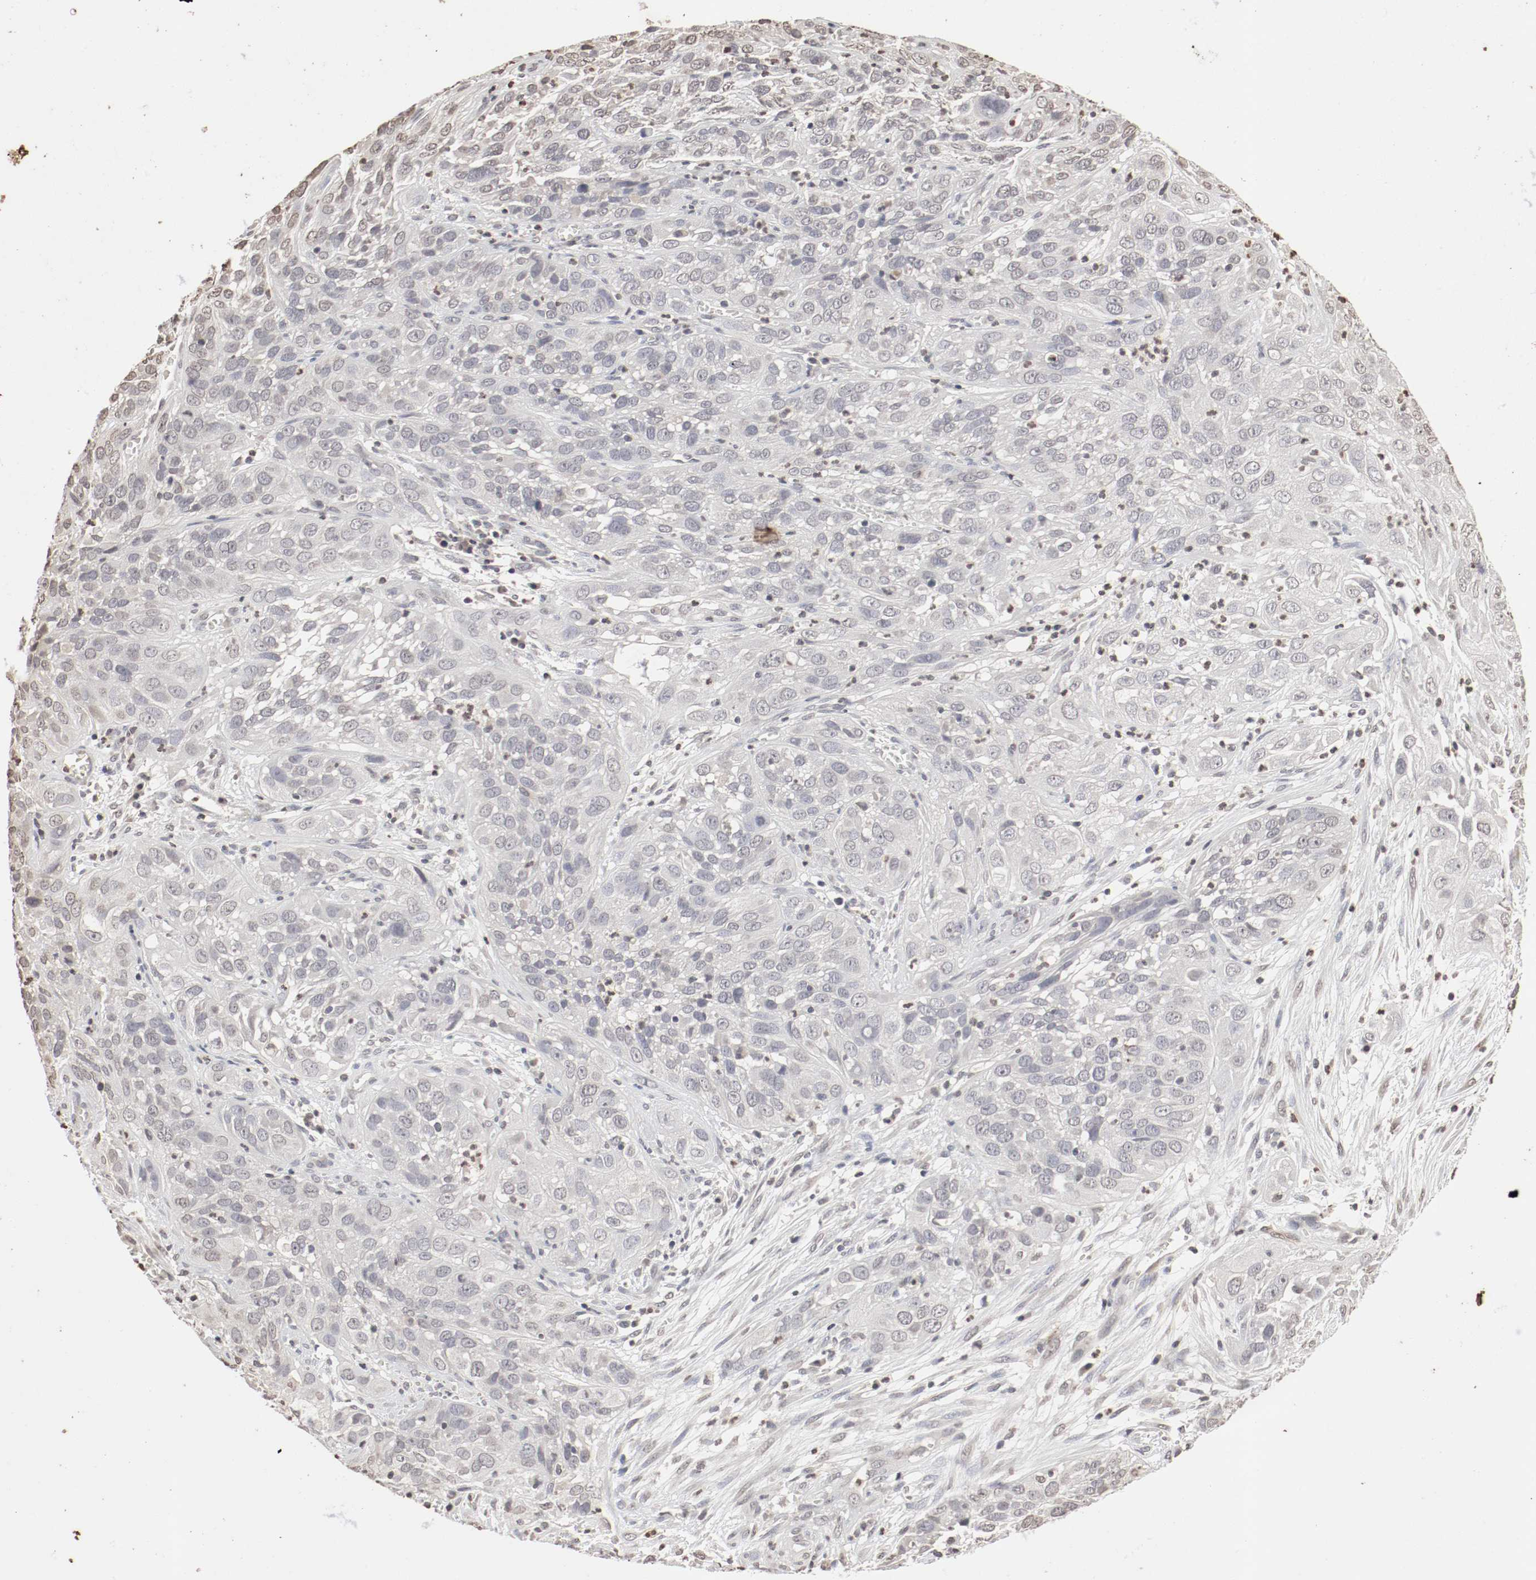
{"staining": {"intensity": "negative", "quantity": "none", "location": "none"}, "tissue": "cervical cancer", "cell_type": "Tumor cells", "image_type": "cancer", "snomed": [{"axis": "morphology", "description": "Squamous cell carcinoma, NOS"}, {"axis": "topography", "description": "Cervix"}], "caption": "Immunohistochemical staining of human cervical cancer displays no significant positivity in tumor cells. The staining was performed using DAB (3,3'-diaminobenzidine) to visualize the protein expression in brown, while the nuclei were stained in blue with hematoxylin (Magnification: 20x).", "gene": "WASL", "patient": {"sex": "female", "age": 32}}